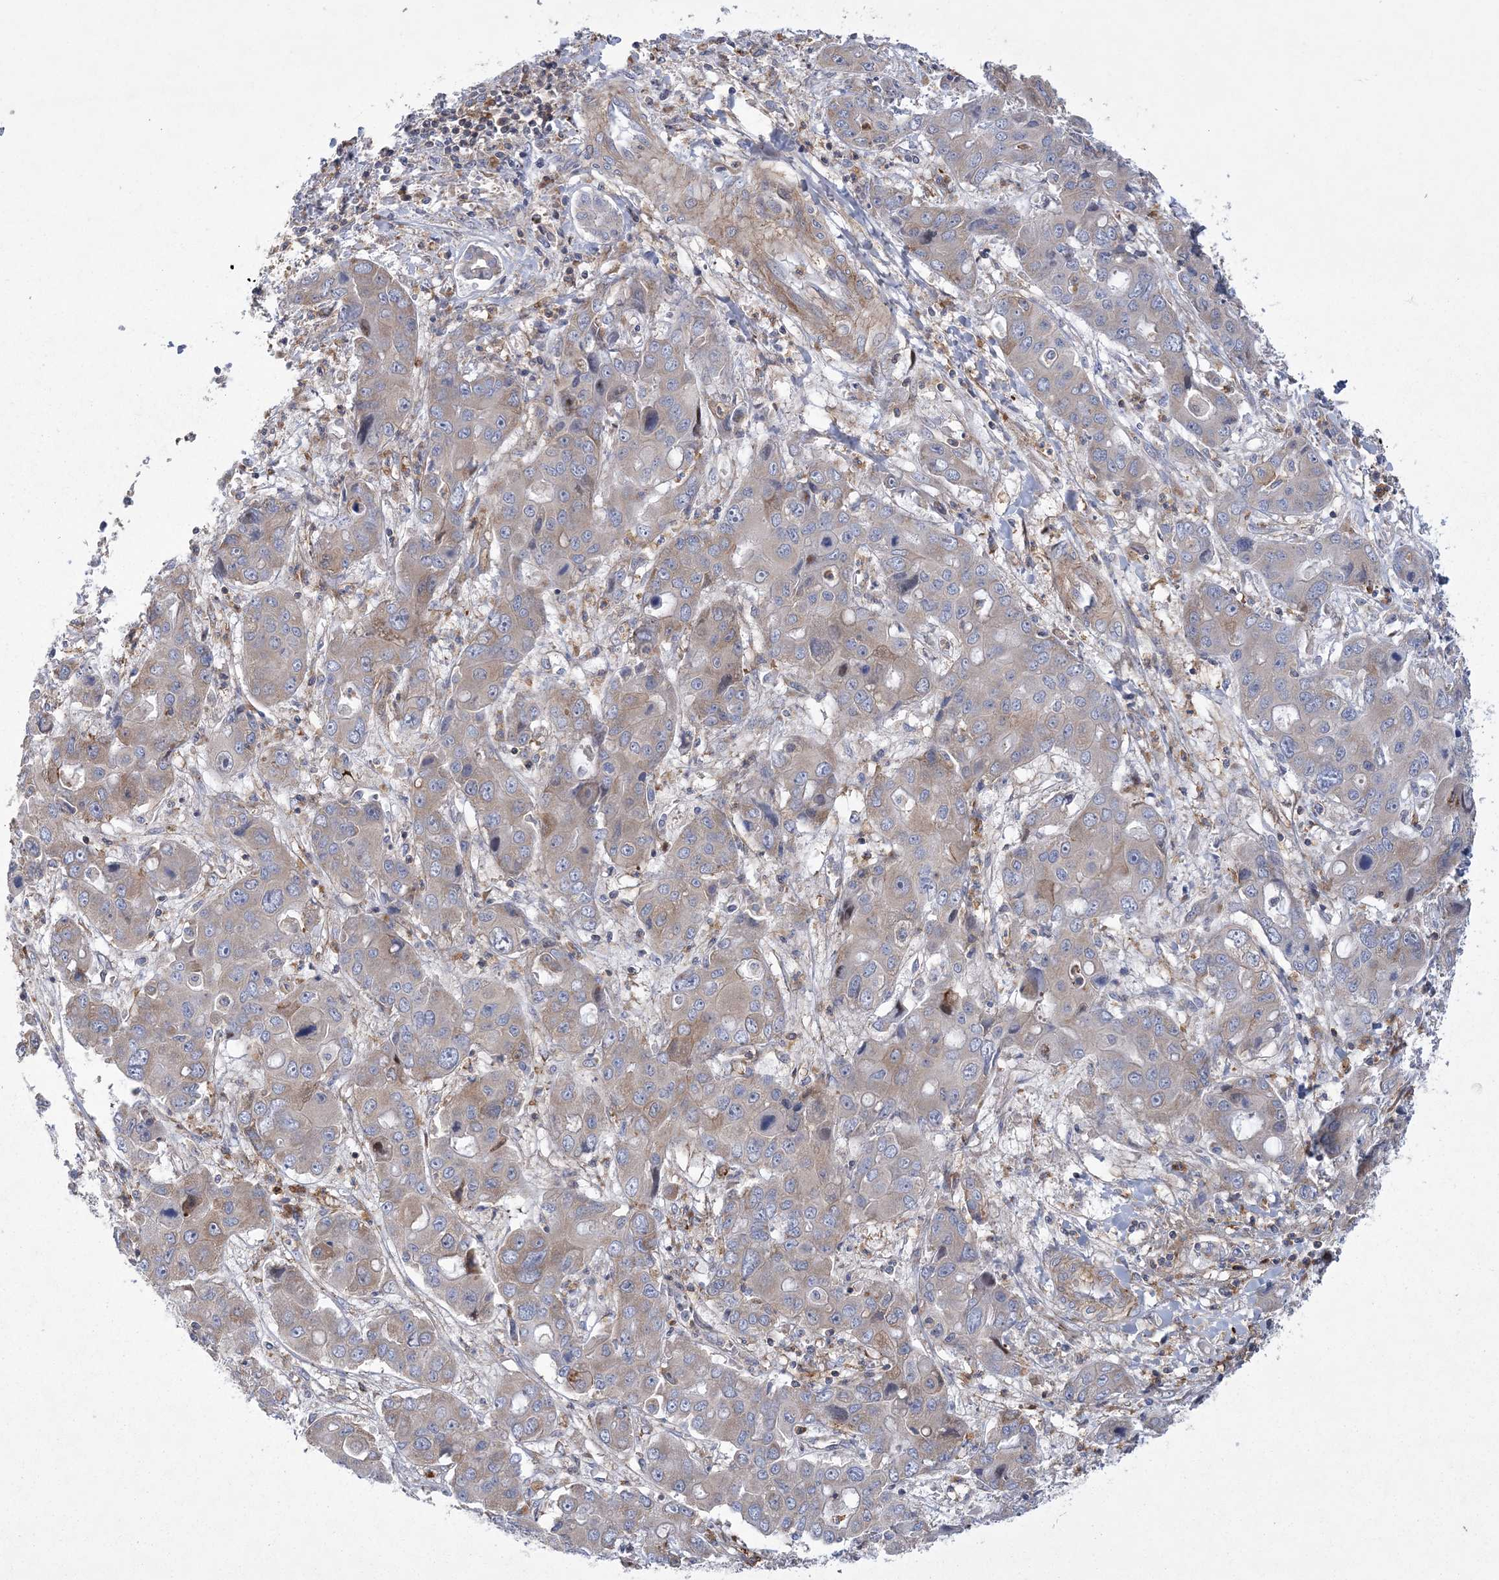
{"staining": {"intensity": "weak", "quantity": "25%-75%", "location": "cytoplasmic/membranous"}, "tissue": "liver cancer", "cell_type": "Tumor cells", "image_type": "cancer", "snomed": [{"axis": "morphology", "description": "Cholangiocarcinoma"}, {"axis": "topography", "description": "Liver"}], "caption": "Immunohistochemistry image of liver cancer (cholangiocarcinoma) stained for a protein (brown), which shows low levels of weak cytoplasmic/membranous positivity in approximately 25%-75% of tumor cells.", "gene": "ARSJ", "patient": {"sex": "male", "age": 67}}